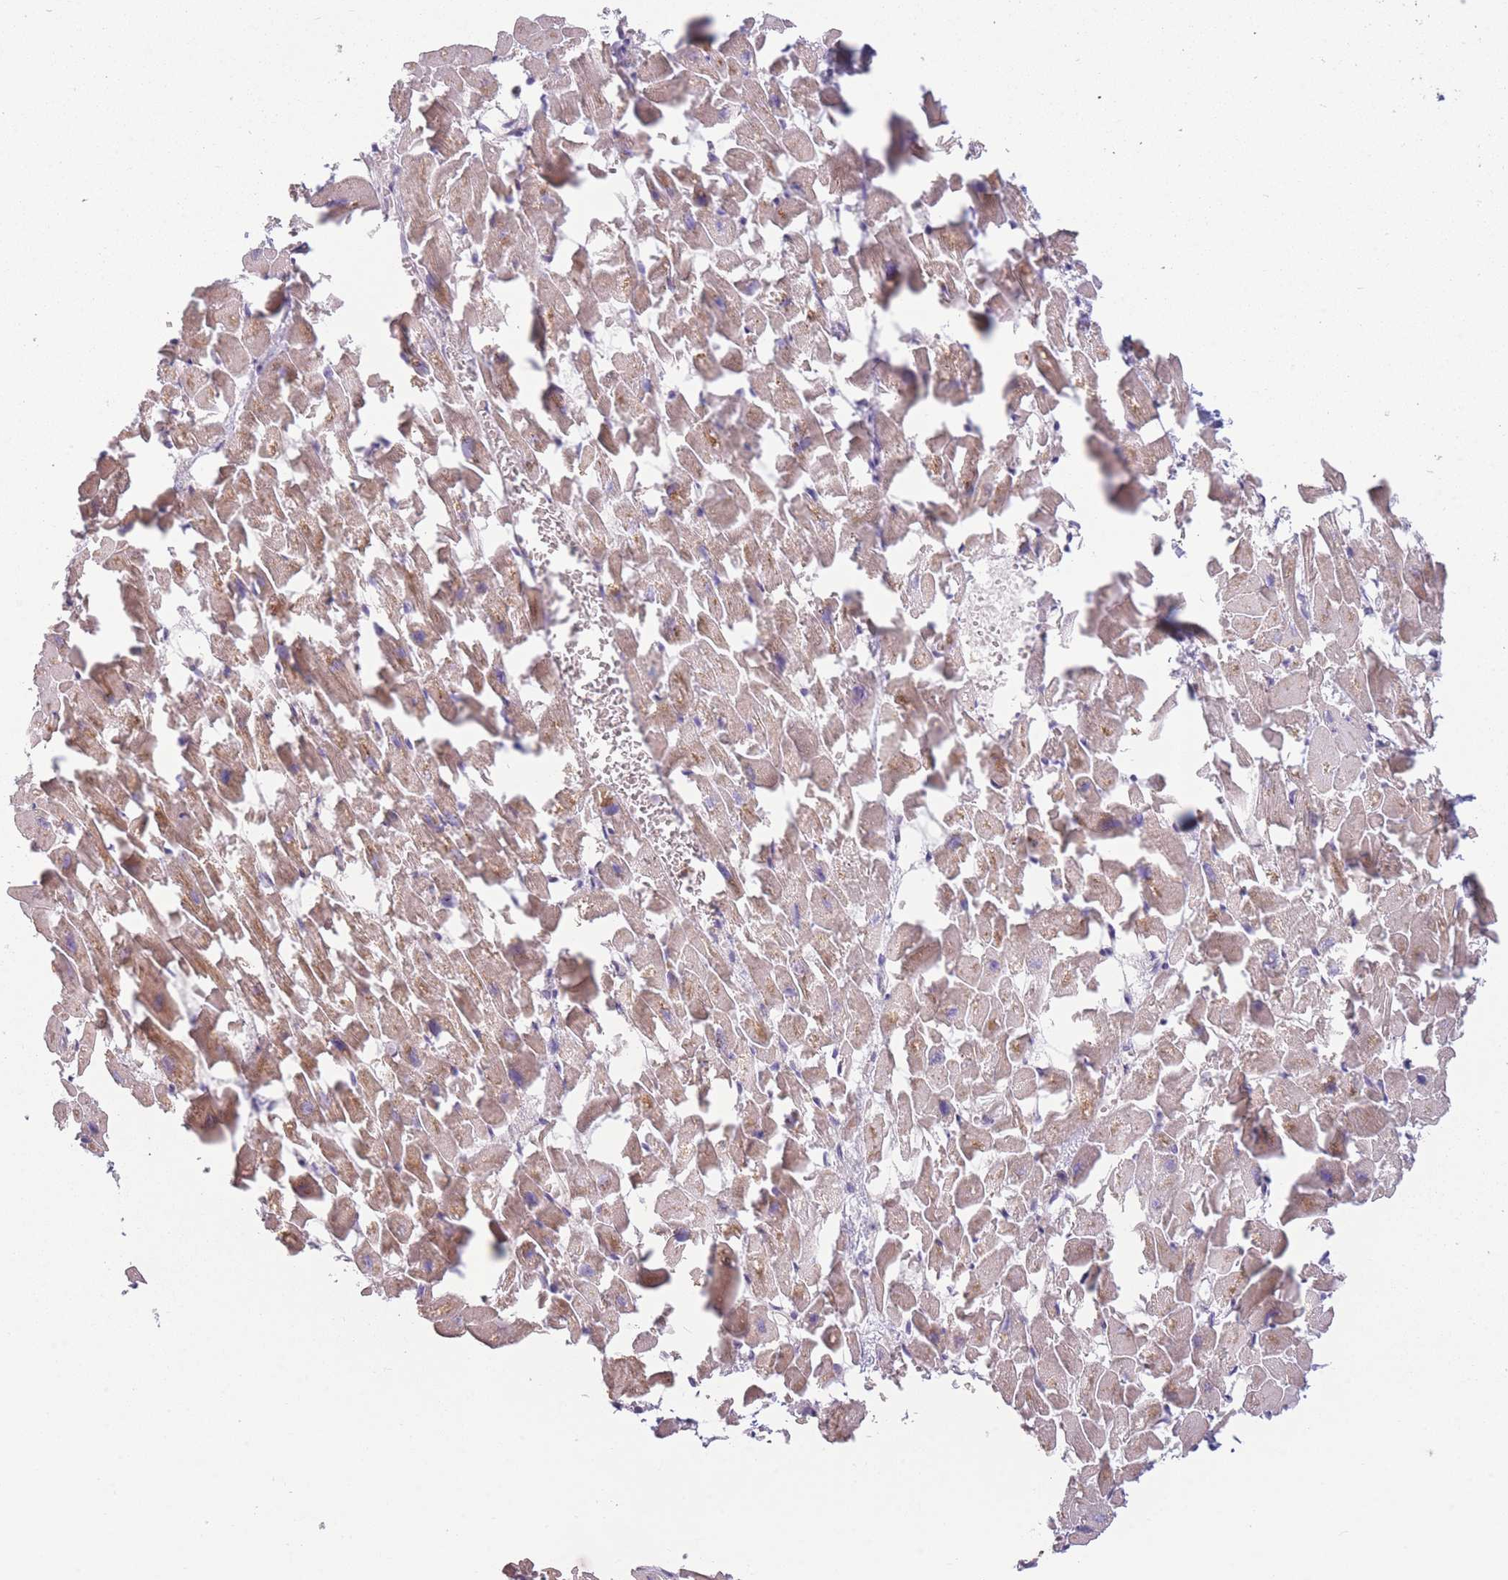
{"staining": {"intensity": "moderate", "quantity": ">75%", "location": "cytoplasmic/membranous"}, "tissue": "heart muscle", "cell_type": "Cardiomyocytes", "image_type": "normal", "snomed": [{"axis": "morphology", "description": "Normal tissue, NOS"}, {"axis": "topography", "description": "Heart"}], "caption": "Heart muscle stained with a brown dye reveals moderate cytoplasmic/membranous positive positivity in about >75% of cardiomyocytes.", "gene": "PRAM1", "patient": {"sex": "female", "age": 64}}